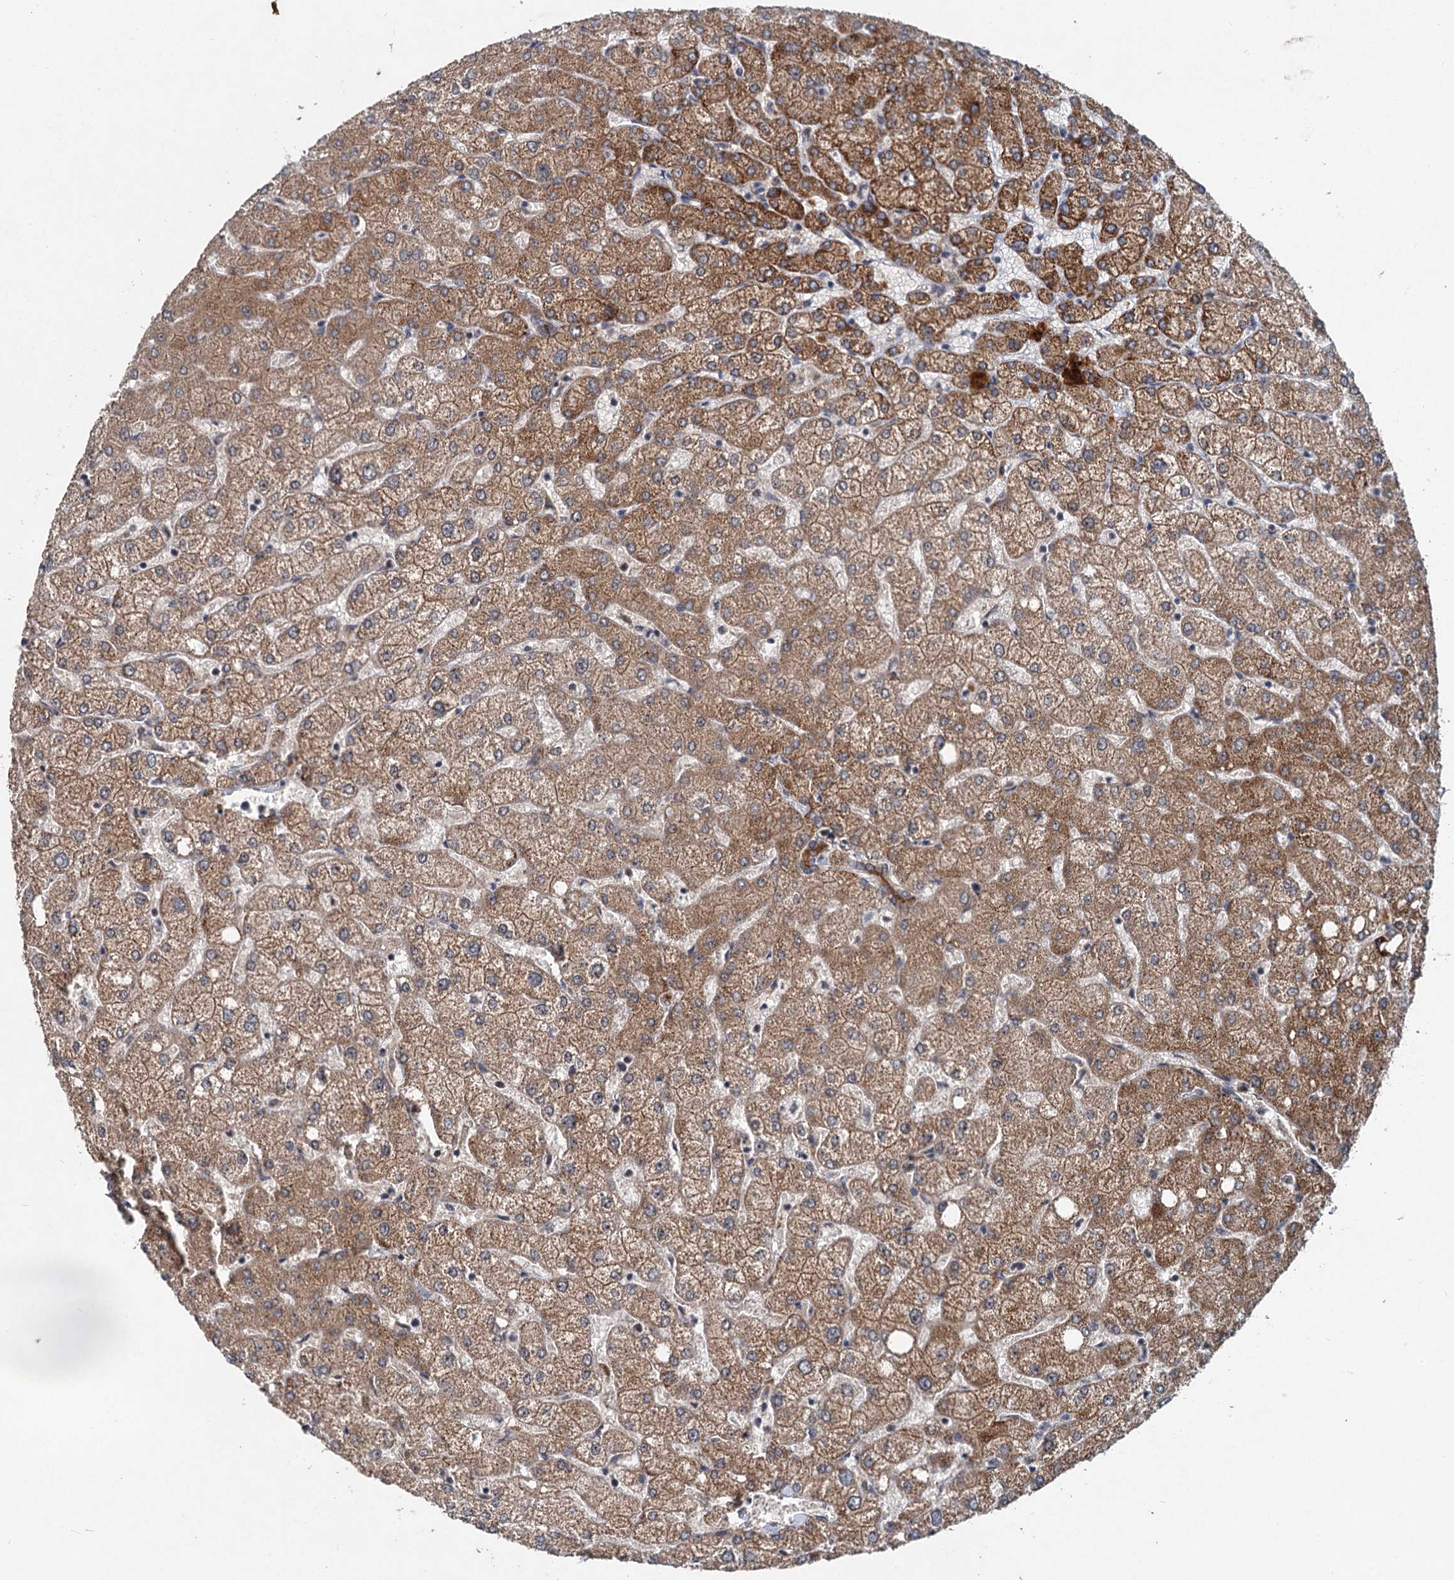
{"staining": {"intensity": "moderate", "quantity": ">75%", "location": "cytoplasmic/membranous"}, "tissue": "liver", "cell_type": "Cholangiocytes", "image_type": "normal", "snomed": [{"axis": "morphology", "description": "Normal tissue, NOS"}, {"axis": "topography", "description": "Liver"}], "caption": "Cholangiocytes demonstrate moderate cytoplasmic/membranous expression in approximately >75% of cells in benign liver.", "gene": "RITA1", "patient": {"sex": "female", "age": 54}}